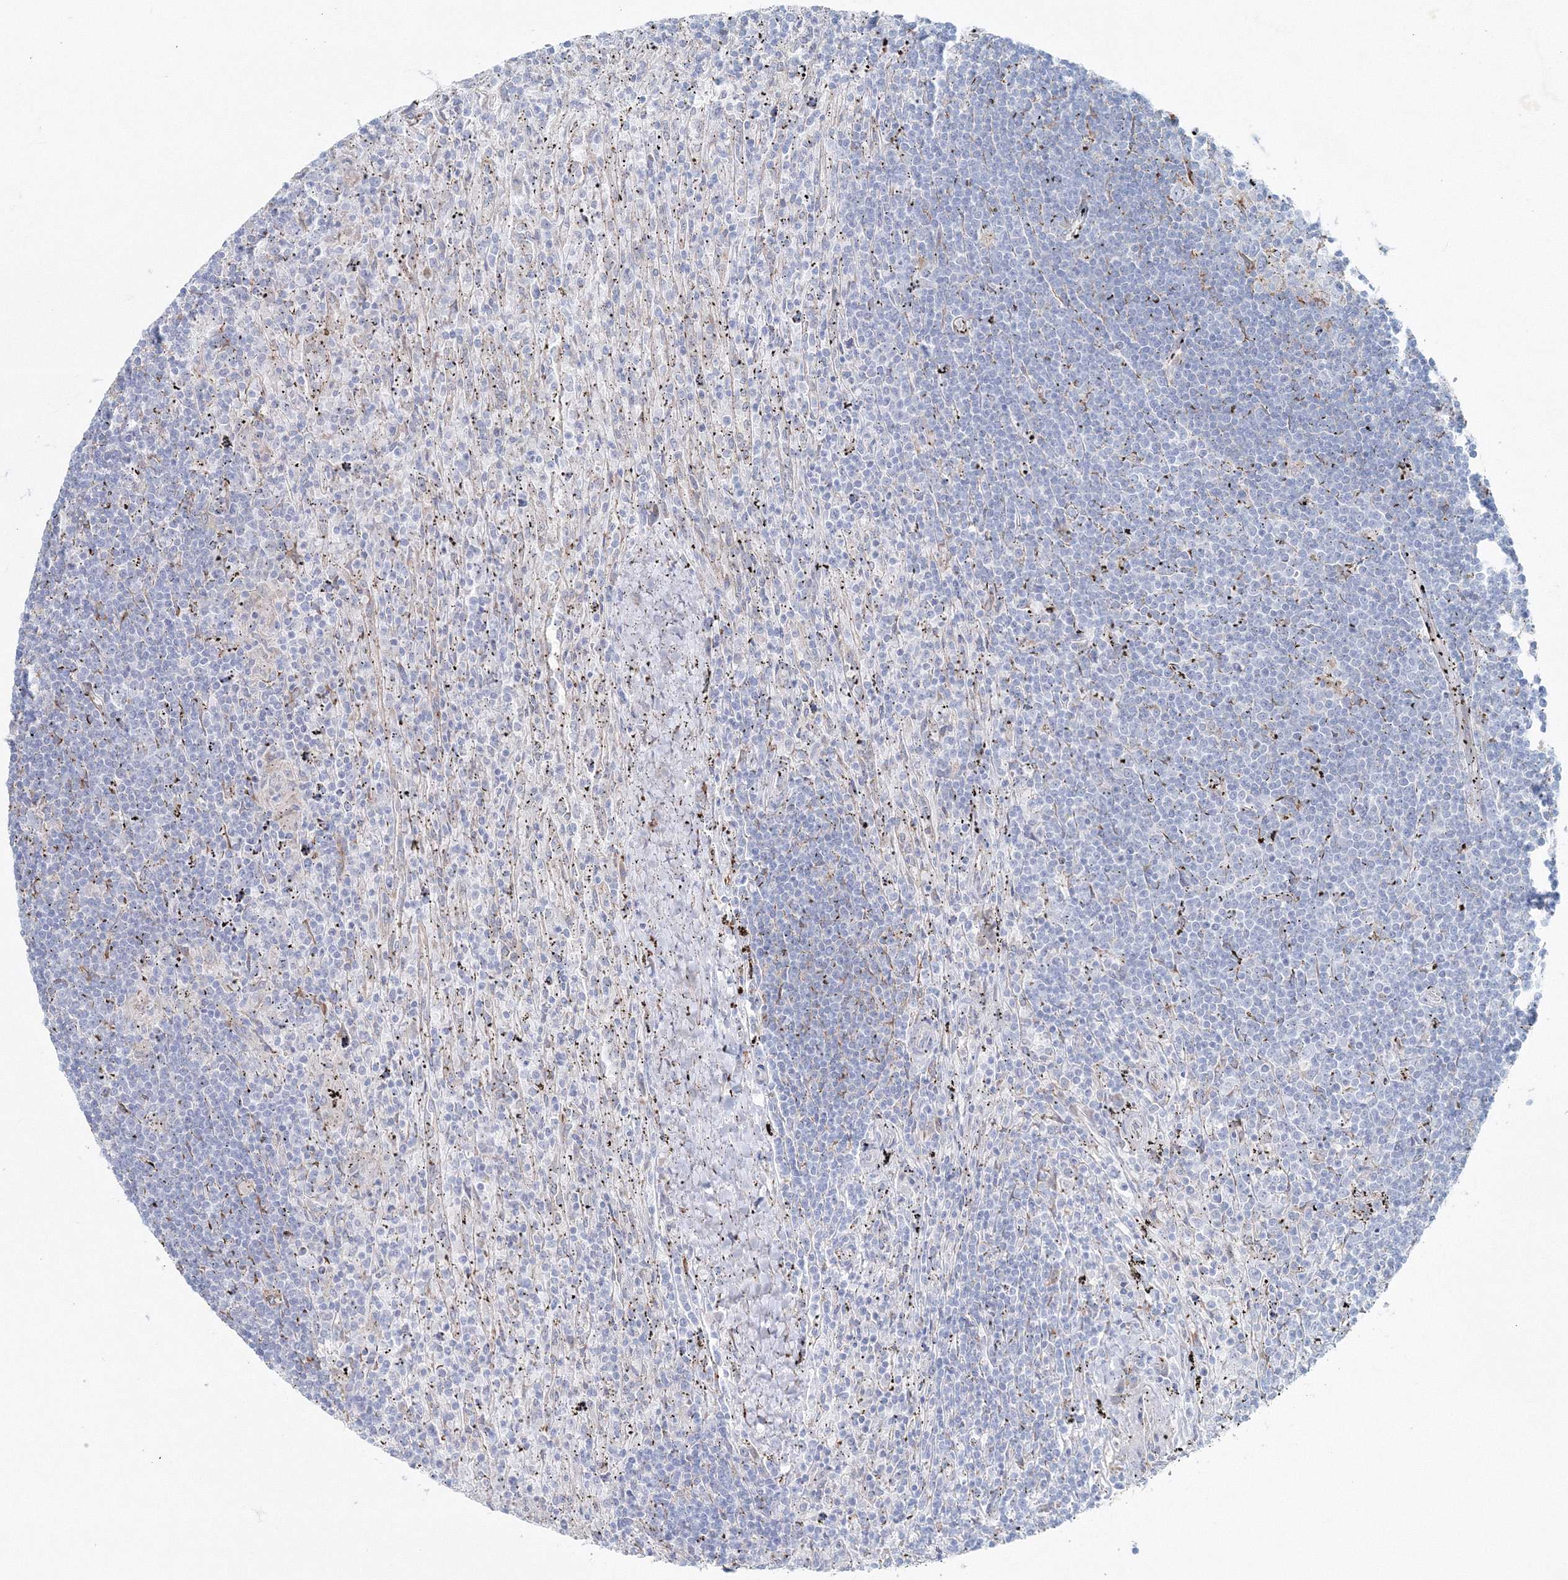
{"staining": {"intensity": "negative", "quantity": "none", "location": "none"}, "tissue": "lymphoma", "cell_type": "Tumor cells", "image_type": "cancer", "snomed": [{"axis": "morphology", "description": "Malignant lymphoma, non-Hodgkin's type, Low grade"}, {"axis": "topography", "description": "Spleen"}], "caption": "Tumor cells are negative for brown protein staining in lymphoma. (Brightfield microscopy of DAB immunohistochemistry at high magnification).", "gene": "RCN1", "patient": {"sex": "male", "age": 76}}